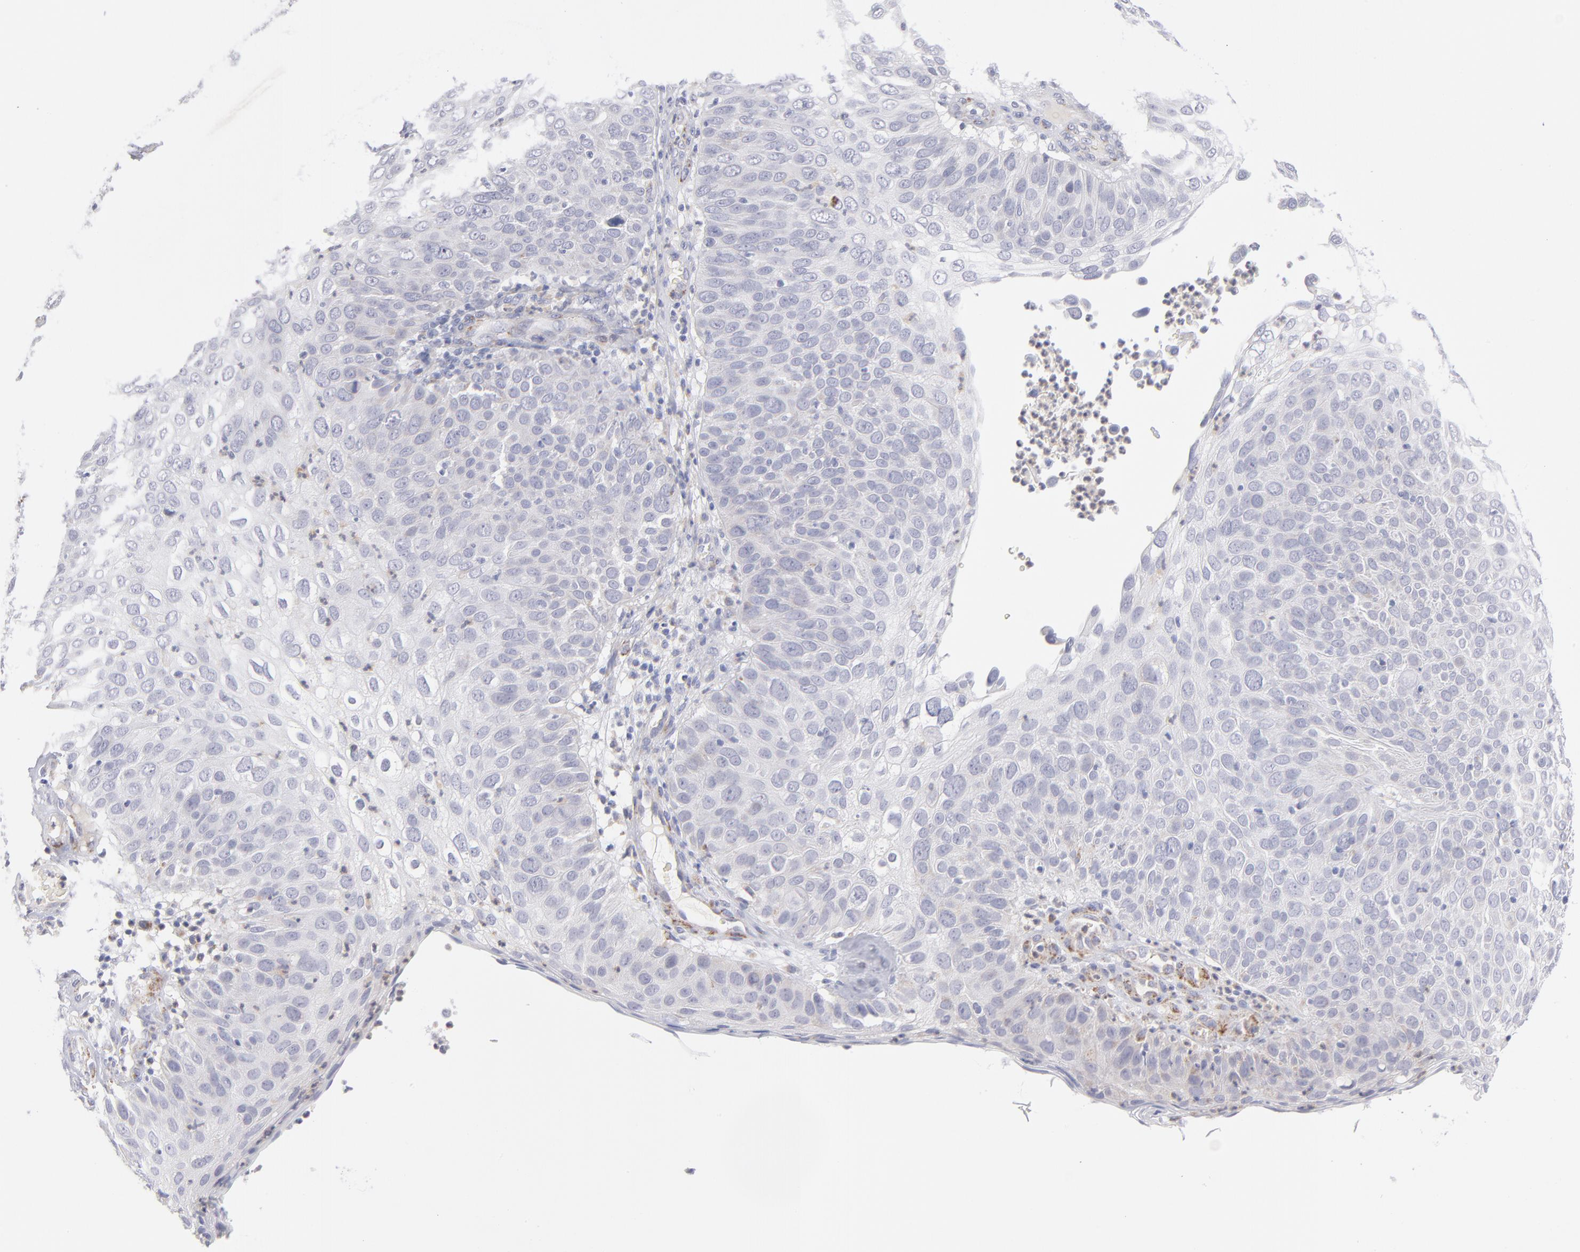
{"staining": {"intensity": "negative", "quantity": "none", "location": "none"}, "tissue": "skin cancer", "cell_type": "Tumor cells", "image_type": "cancer", "snomed": [{"axis": "morphology", "description": "Squamous cell carcinoma, NOS"}, {"axis": "topography", "description": "Skin"}], "caption": "Protein analysis of skin squamous cell carcinoma demonstrates no significant expression in tumor cells.", "gene": "MTHFD2", "patient": {"sex": "male", "age": 87}}